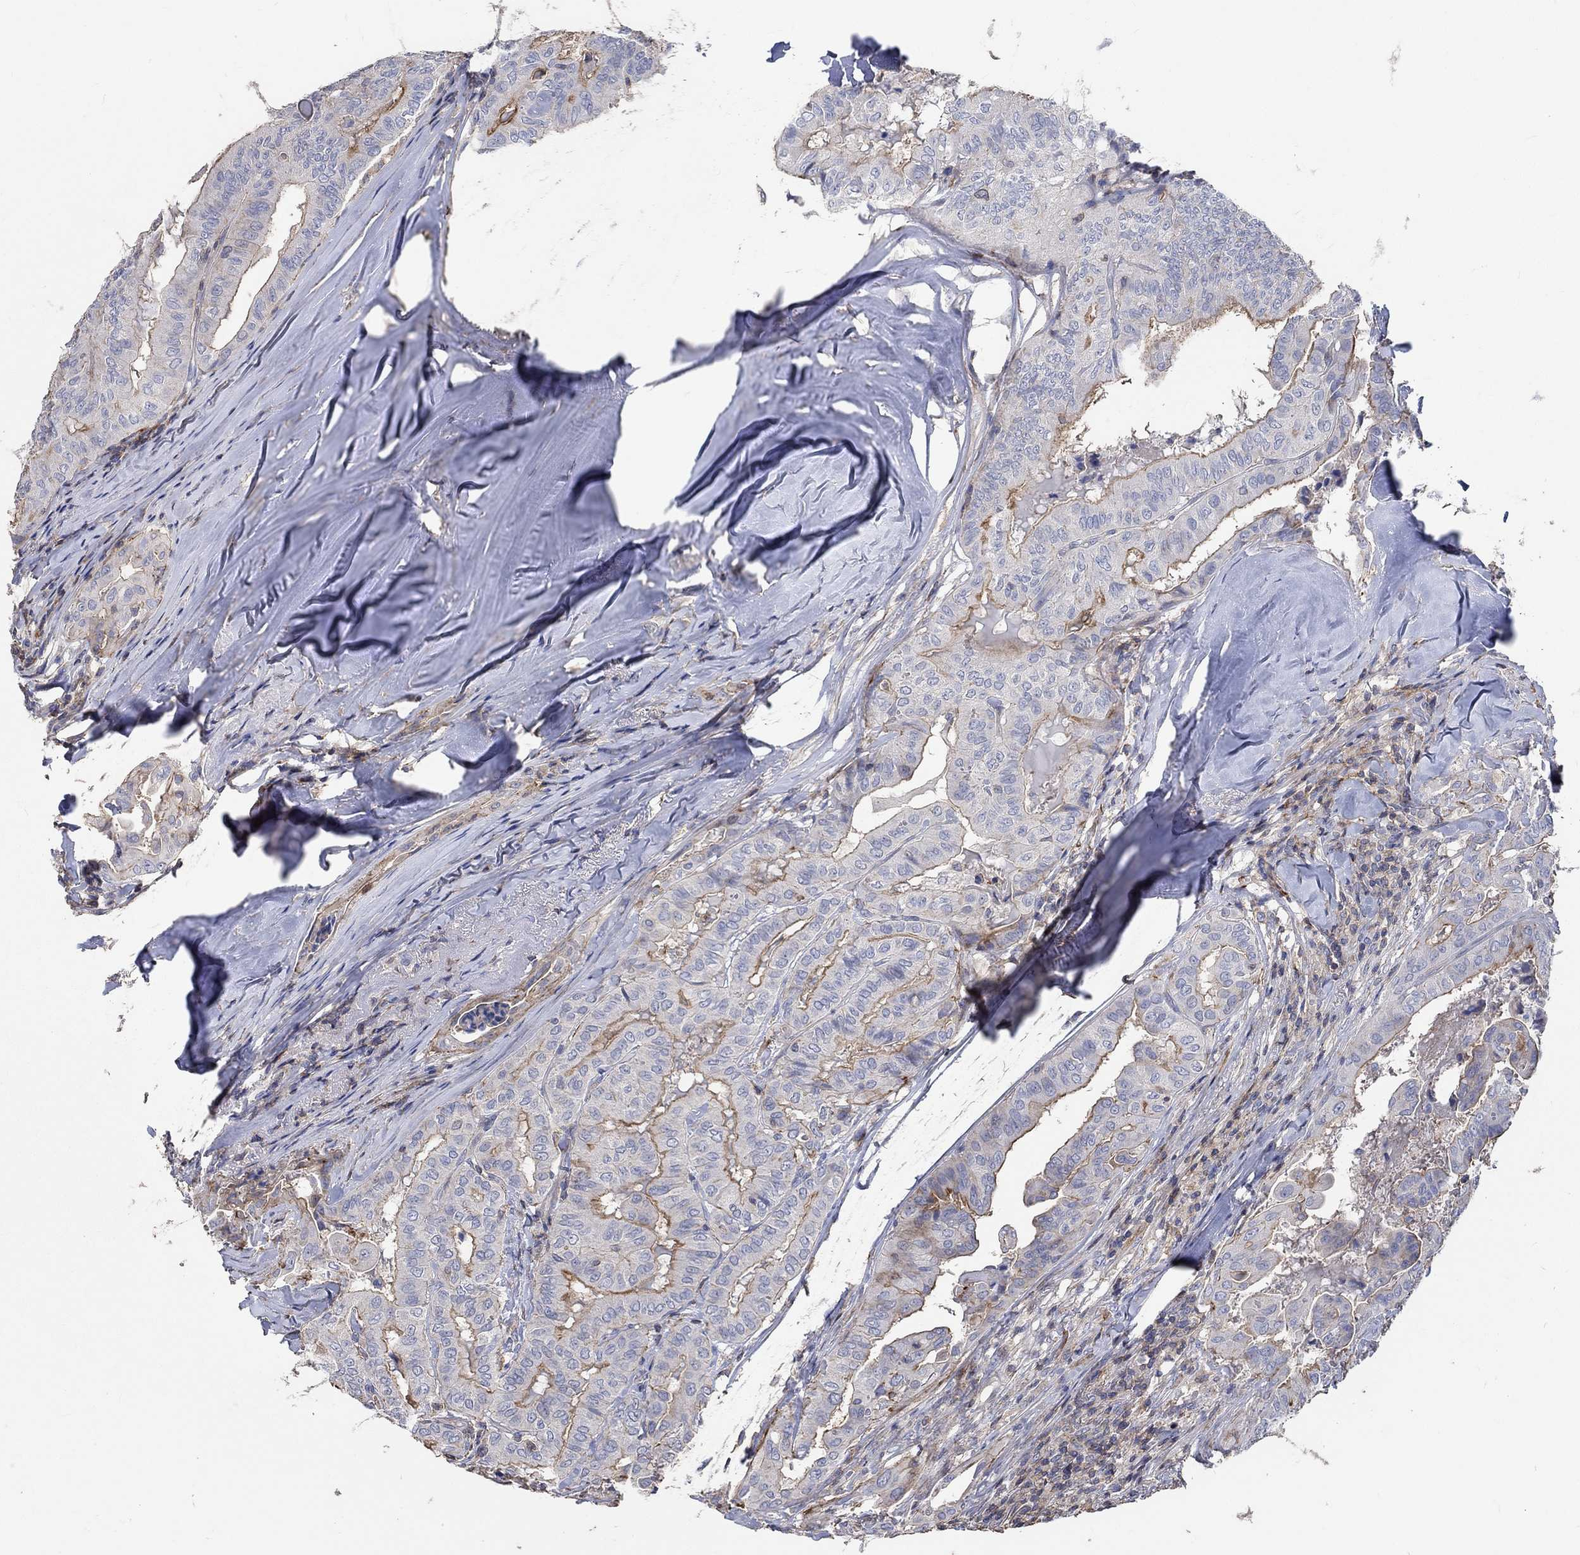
{"staining": {"intensity": "strong", "quantity": ">75%", "location": "cytoplasmic/membranous"}, "tissue": "thyroid cancer", "cell_type": "Tumor cells", "image_type": "cancer", "snomed": [{"axis": "morphology", "description": "Papillary adenocarcinoma, NOS"}, {"axis": "topography", "description": "Thyroid gland"}], "caption": "An IHC image of tumor tissue is shown. Protein staining in brown highlights strong cytoplasmic/membranous positivity in papillary adenocarcinoma (thyroid) within tumor cells.", "gene": "TNFAIP8L3", "patient": {"sex": "female", "age": 68}}